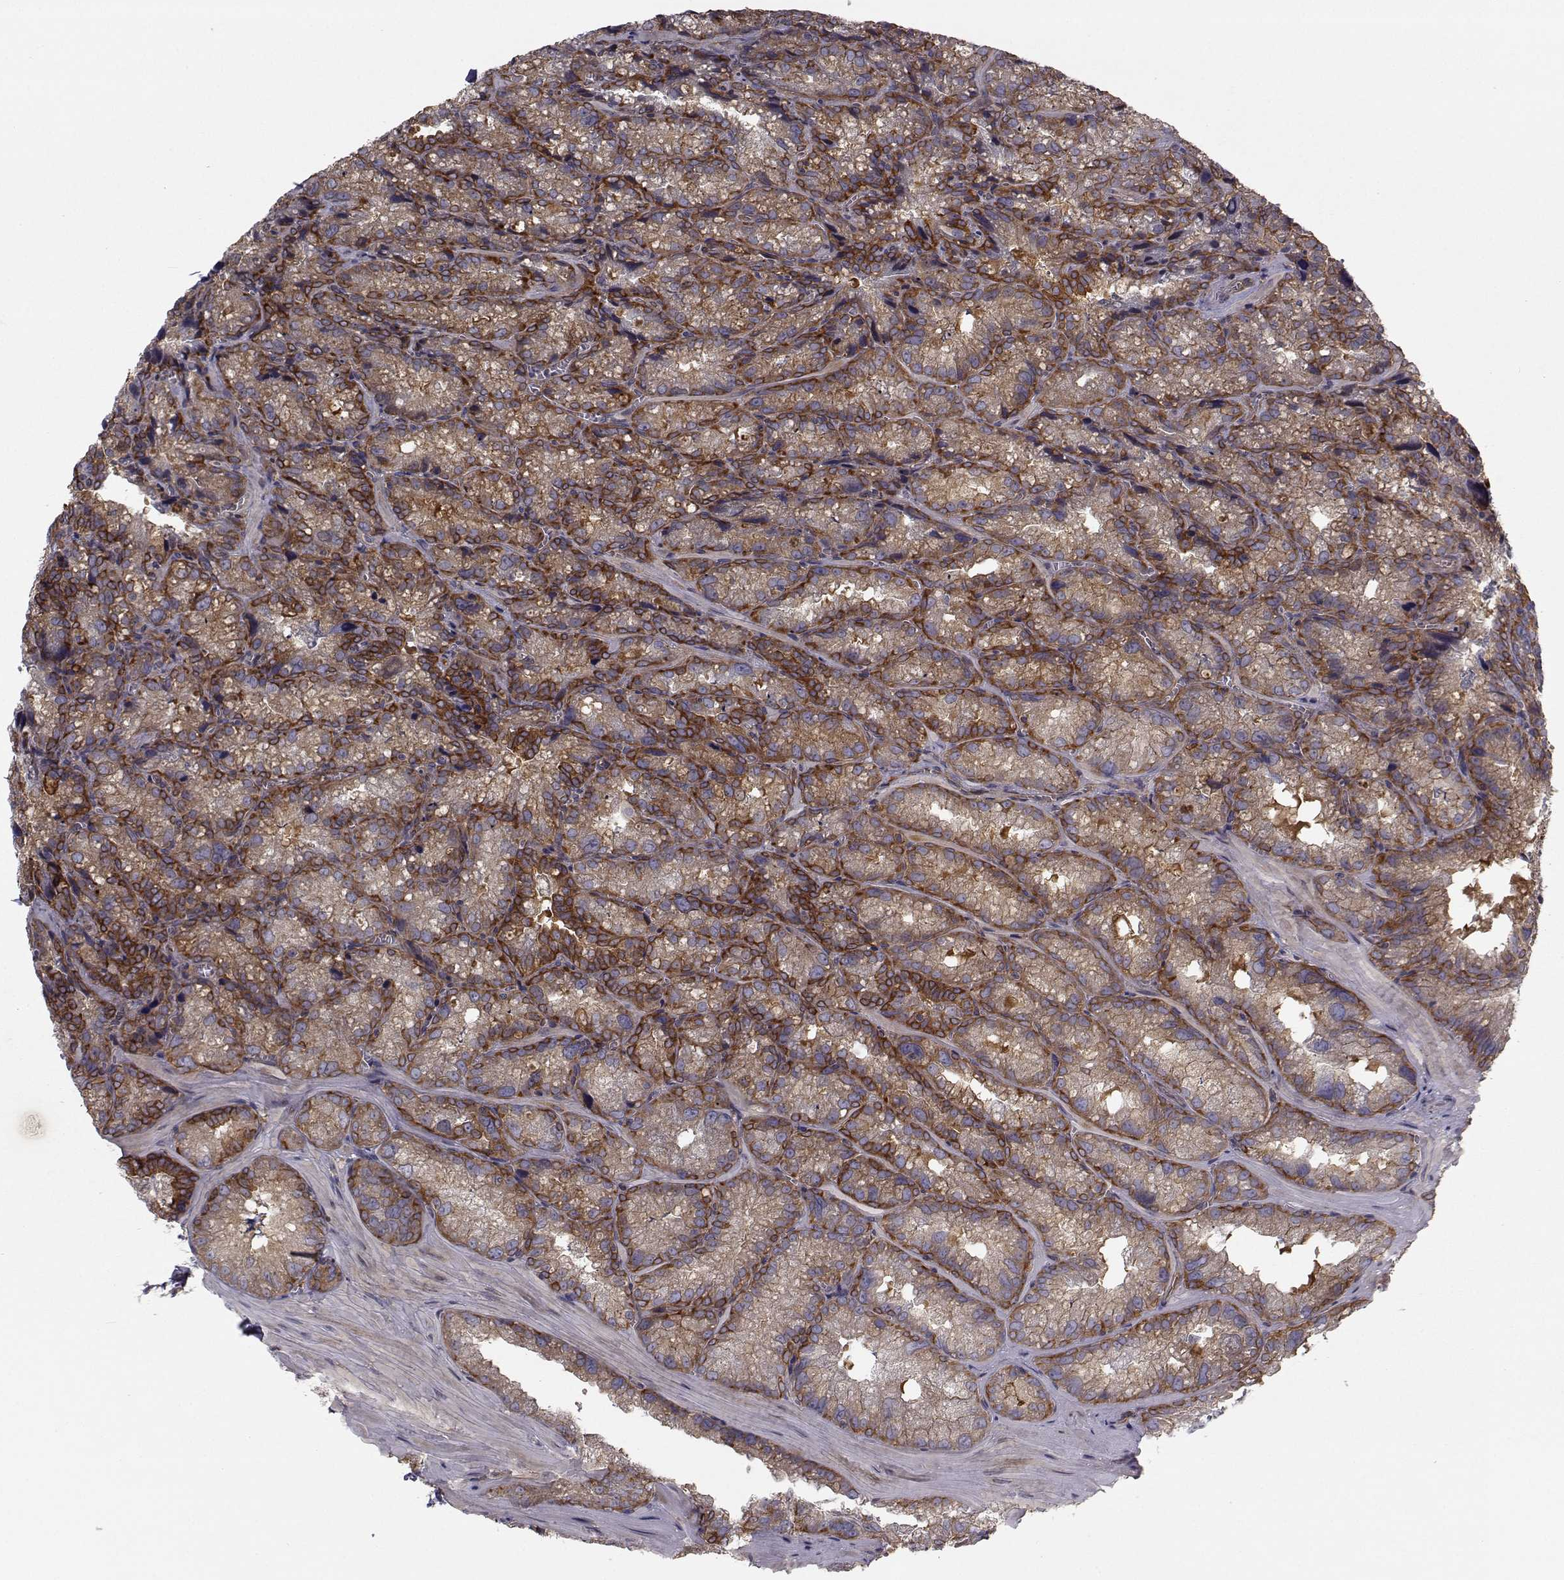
{"staining": {"intensity": "strong", "quantity": "25%-75%", "location": "cytoplasmic/membranous"}, "tissue": "seminal vesicle", "cell_type": "Glandular cells", "image_type": "normal", "snomed": [{"axis": "morphology", "description": "Normal tissue, NOS"}, {"axis": "topography", "description": "Seminal veicle"}], "caption": "The image displays immunohistochemical staining of benign seminal vesicle. There is strong cytoplasmic/membranous expression is seen in about 25%-75% of glandular cells.", "gene": "TRIP10", "patient": {"sex": "male", "age": 57}}